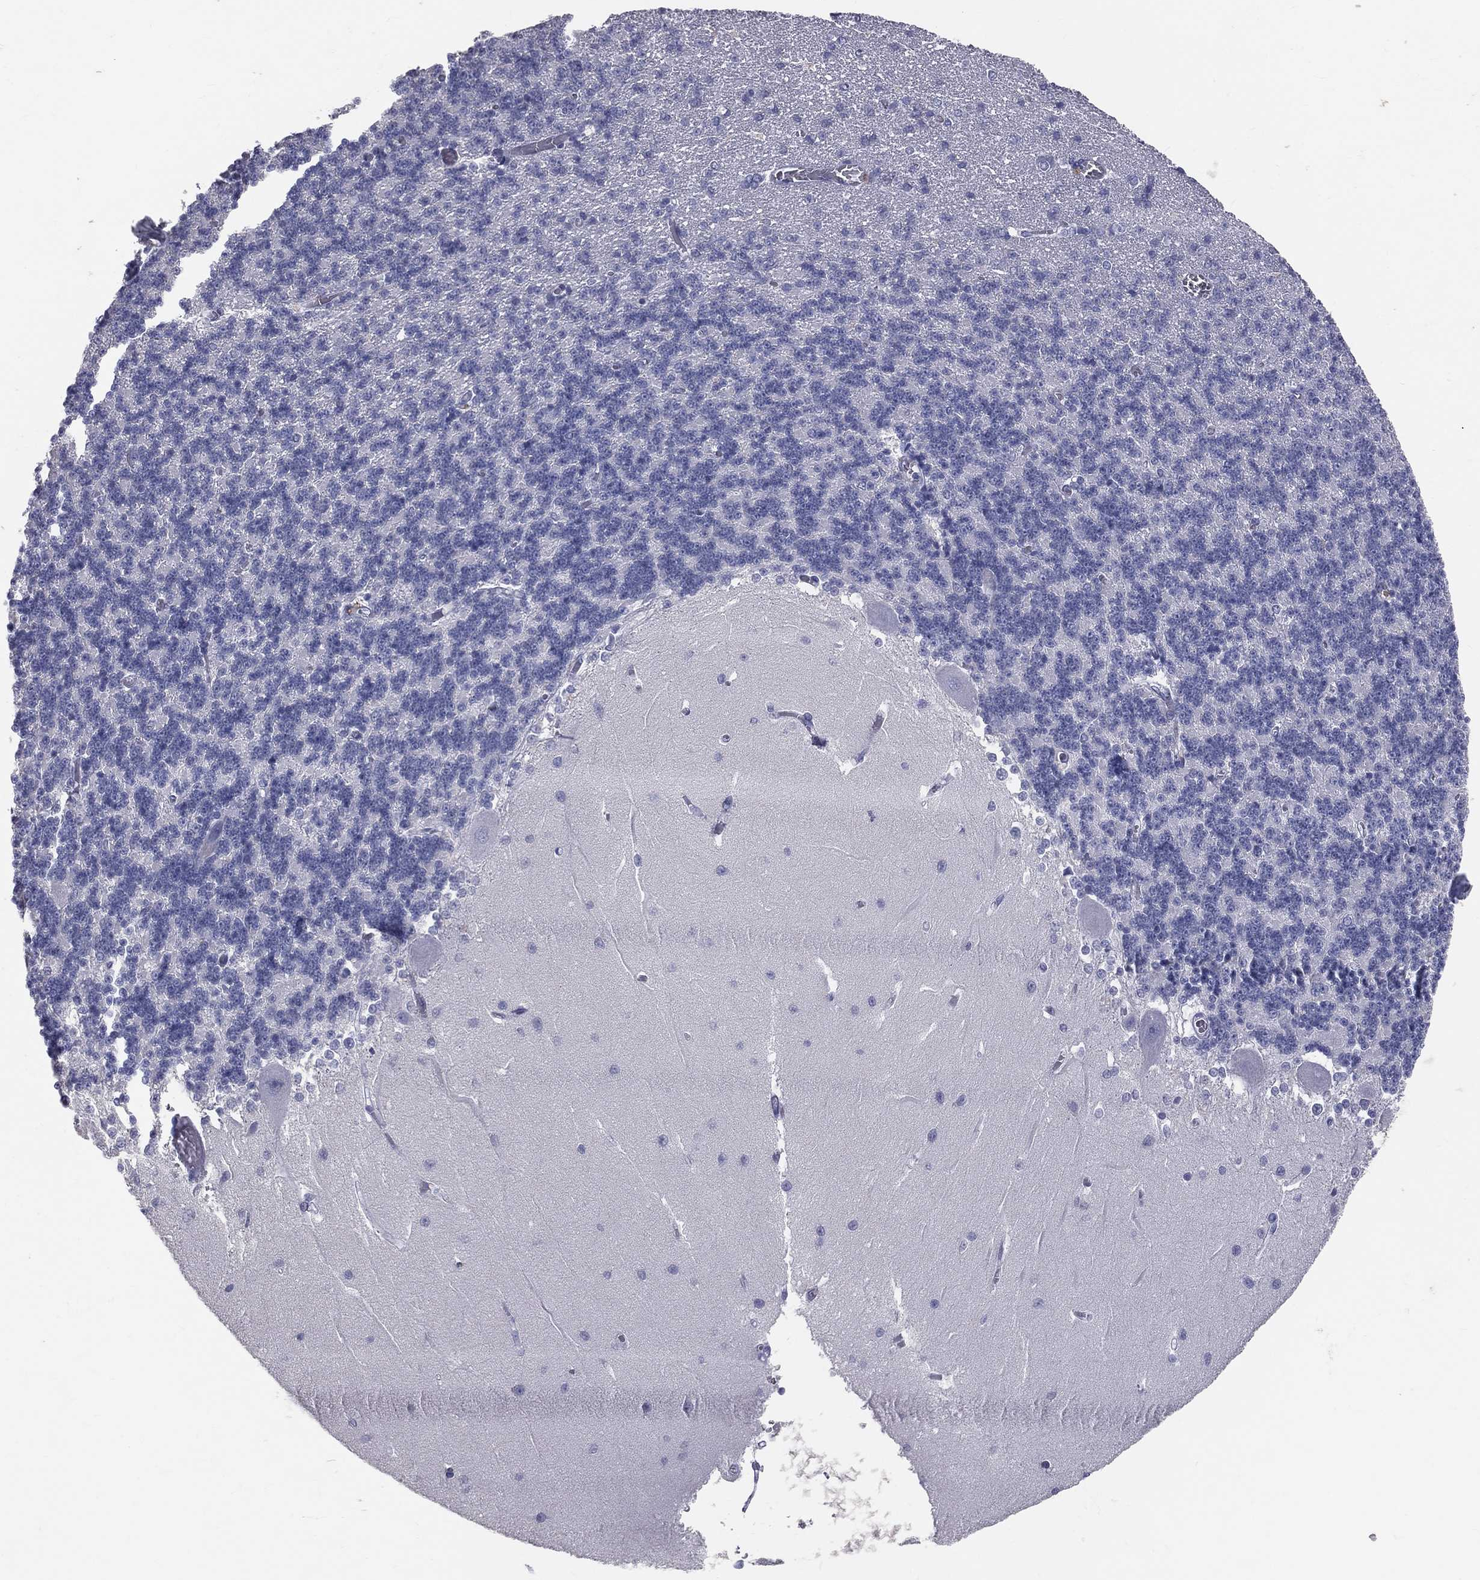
{"staining": {"intensity": "negative", "quantity": "none", "location": "none"}, "tissue": "cerebellum", "cell_type": "Cells in granular layer", "image_type": "normal", "snomed": [{"axis": "morphology", "description": "Normal tissue, NOS"}, {"axis": "topography", "description": "Cerebellum"}], "caption": "Immunohistochemistry histopathology image of normal cerebellum: human cerebellum stained with DAB displays no significant protein positivity in cells in granular layer. (DAB (3,3'-diaminobenzidine) IHC with hematoxylin counter stain).", "gene": "TFPI2", "patient": {"sex": "male", "age": 37}}